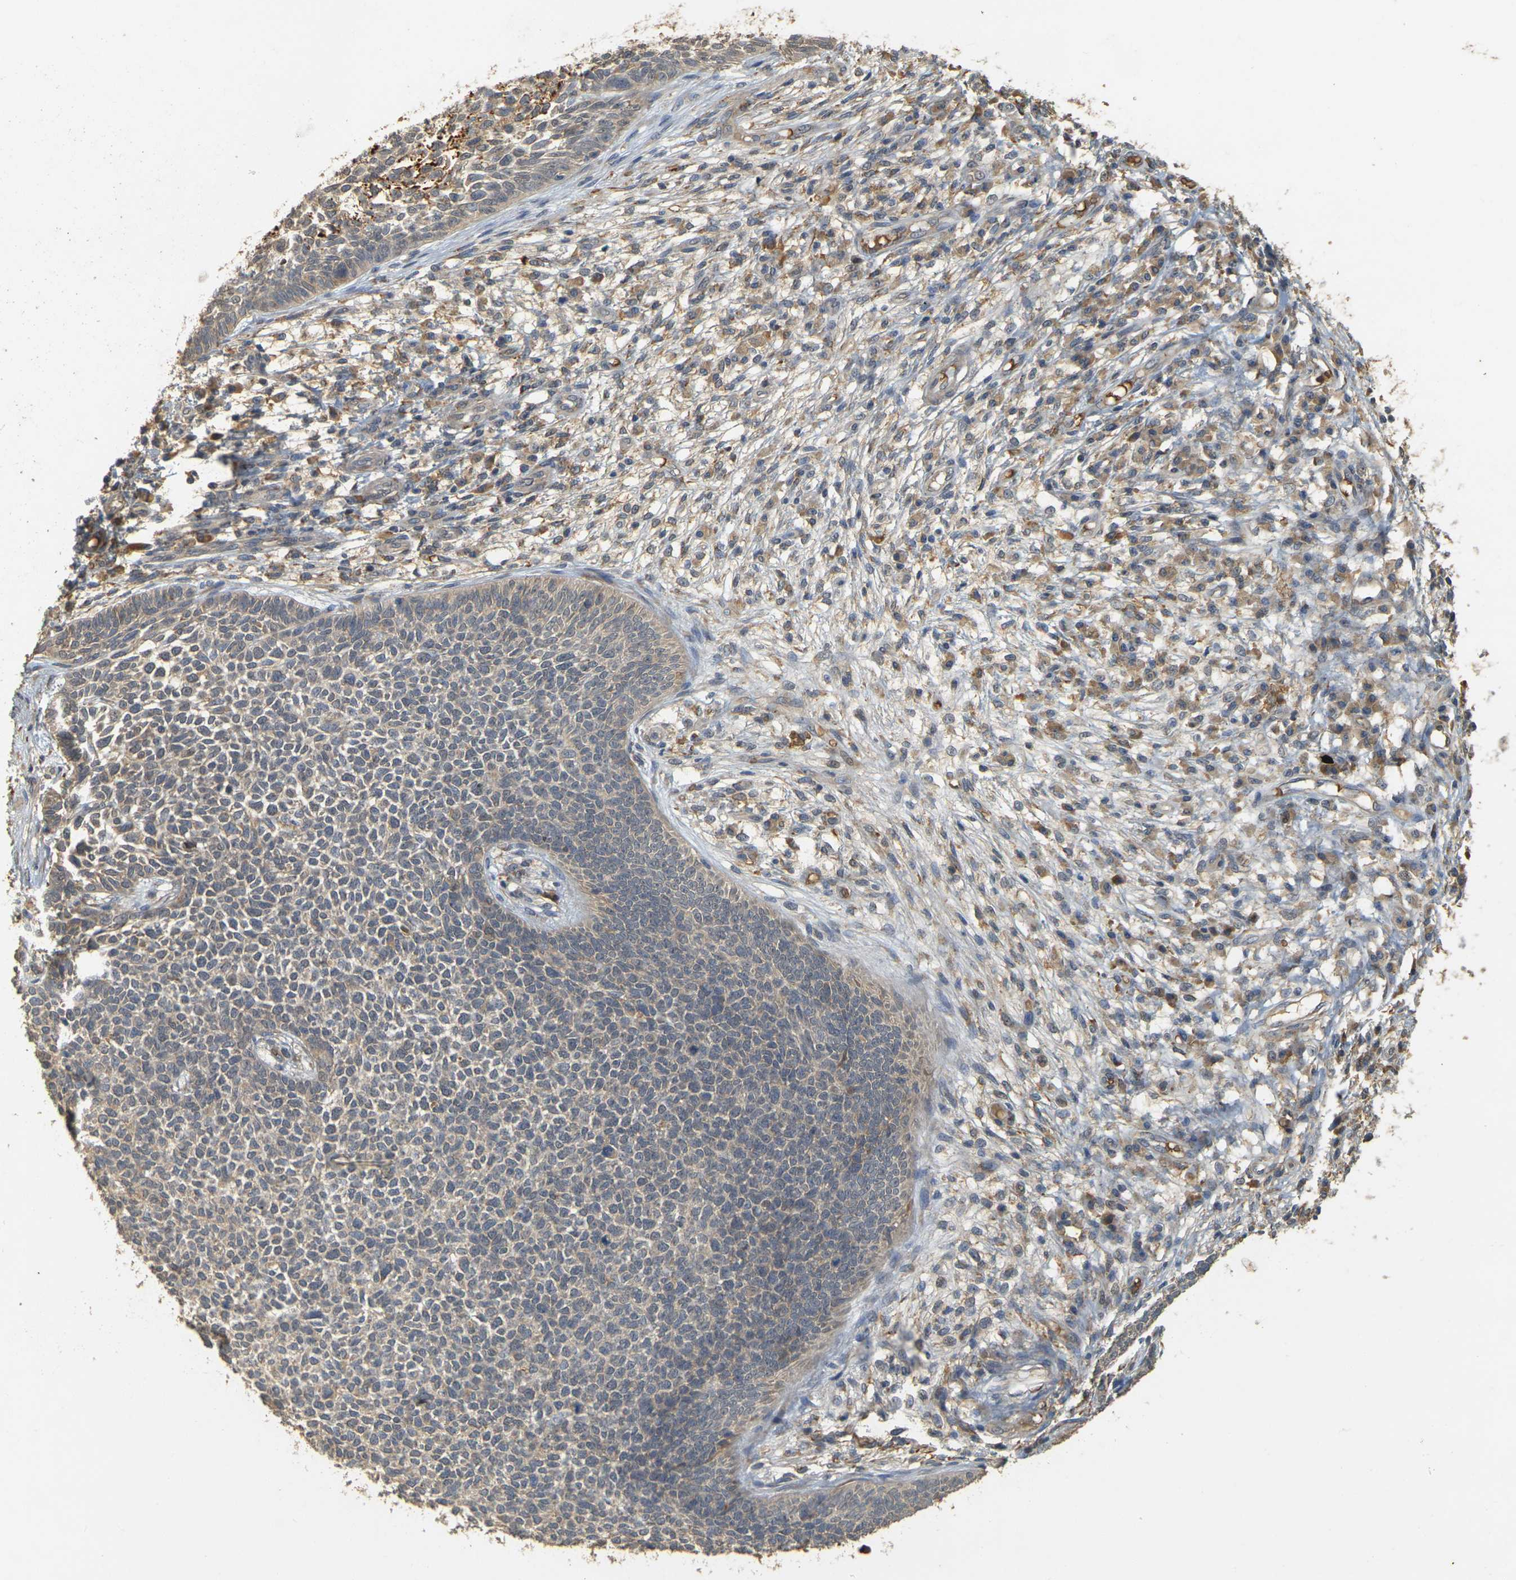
{"staining": {"intensity": "weak", "quantity": "<25%", "location": "cytoplasmic/membranous"}, "tissue": "skin cancer", "cell_type": "Tumor cells", "image_type": "cancer", "snomed": [{"axis": "morphology", "description": "Basal cell carcinoma"}, {"axis": "topography", "description": "Skin"}], "caption": "Skin cancer (basal cell carcinoma) stained for a protein using immunohistochemistry shows no positivity tumor cells.", "gene": "MEGF9", "patient": {"sex": "female", "age": 84}}